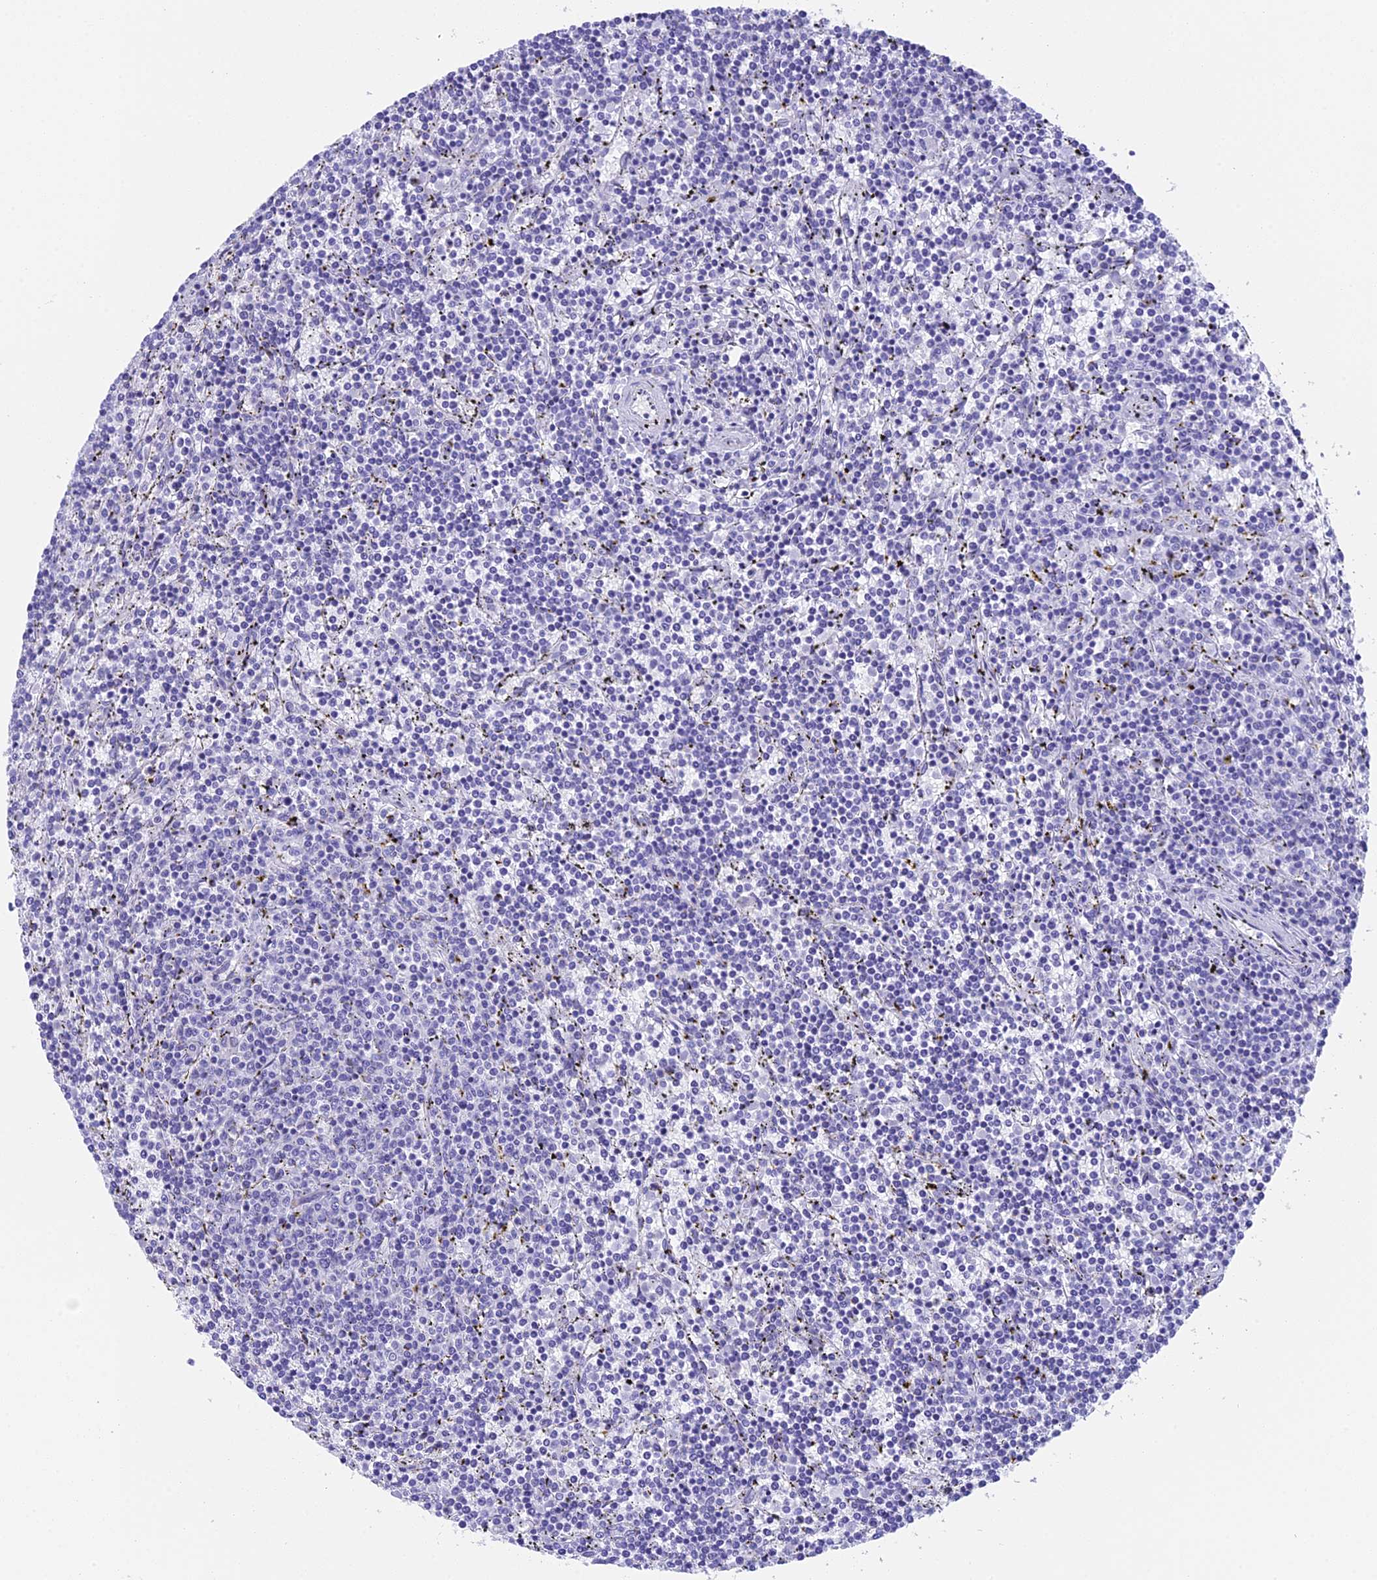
{"staining": {"intensity": "negative", "quantity": "none", "location": "none"}, "tissue": "lymphoma", "cell_type": "Tumor cells", "image_type": "cancer", "snomed": [{"axis": "morphology", "description": "Malignant lymphoma, non-Hodgkin's type, Low grade"}, {"axis": "topography", "description": "Spleen"}], "caption": "High magnification brightfield microscopy of malignant lymphoma, non-Hodgkin's type (low-grade) stained with DAB (brown) and counterstained with hematoxylin (blue): tumor cells show no significant positivity. (DAB (3,3'-diaminobenzidine) immunohistochemistry (IHC), high magnification).", "gene": "TACSTD2", "patient": {"sex": "female", "age": 50}}